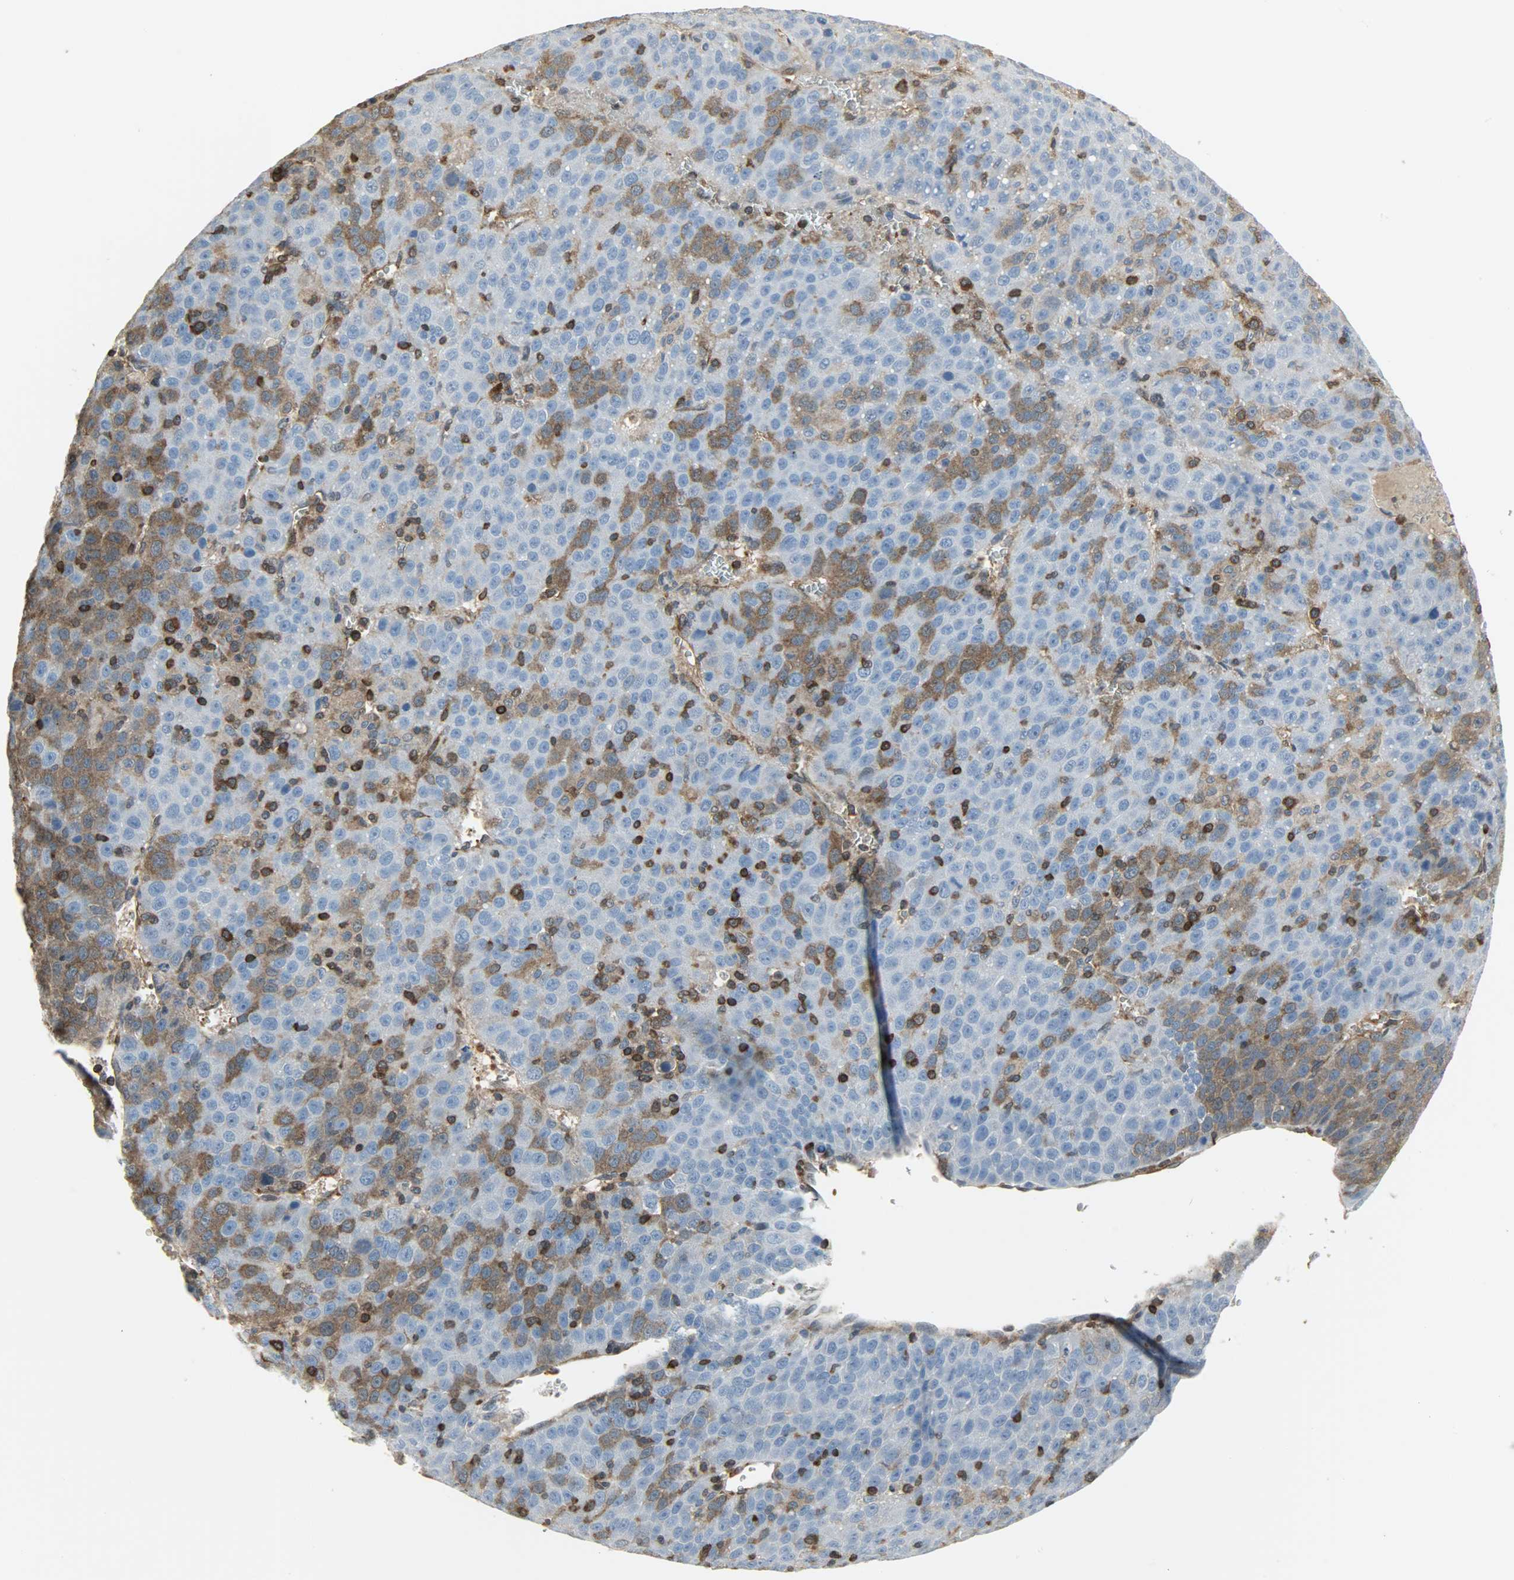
{"staining": {"intensity": "moderate", "quantity": "25%-75%", "location": "cytoplasmic/membranous"}, "tissue": "liver cancer", "cell_type": "Tumor cells", "image_type": "cancer", "snomed": [{"axis": "morphology", "description": "Carcinoma, Hepatocellular, NOS"}, {"axis": "topography", "description": "Liver"}], "caption": "Liver hepatocellular carcinoma stained with a protein marker reveals moderate staining in tumor cells.", "gene": "LDHB", "patient": {"sex": "female", "age": 53}}